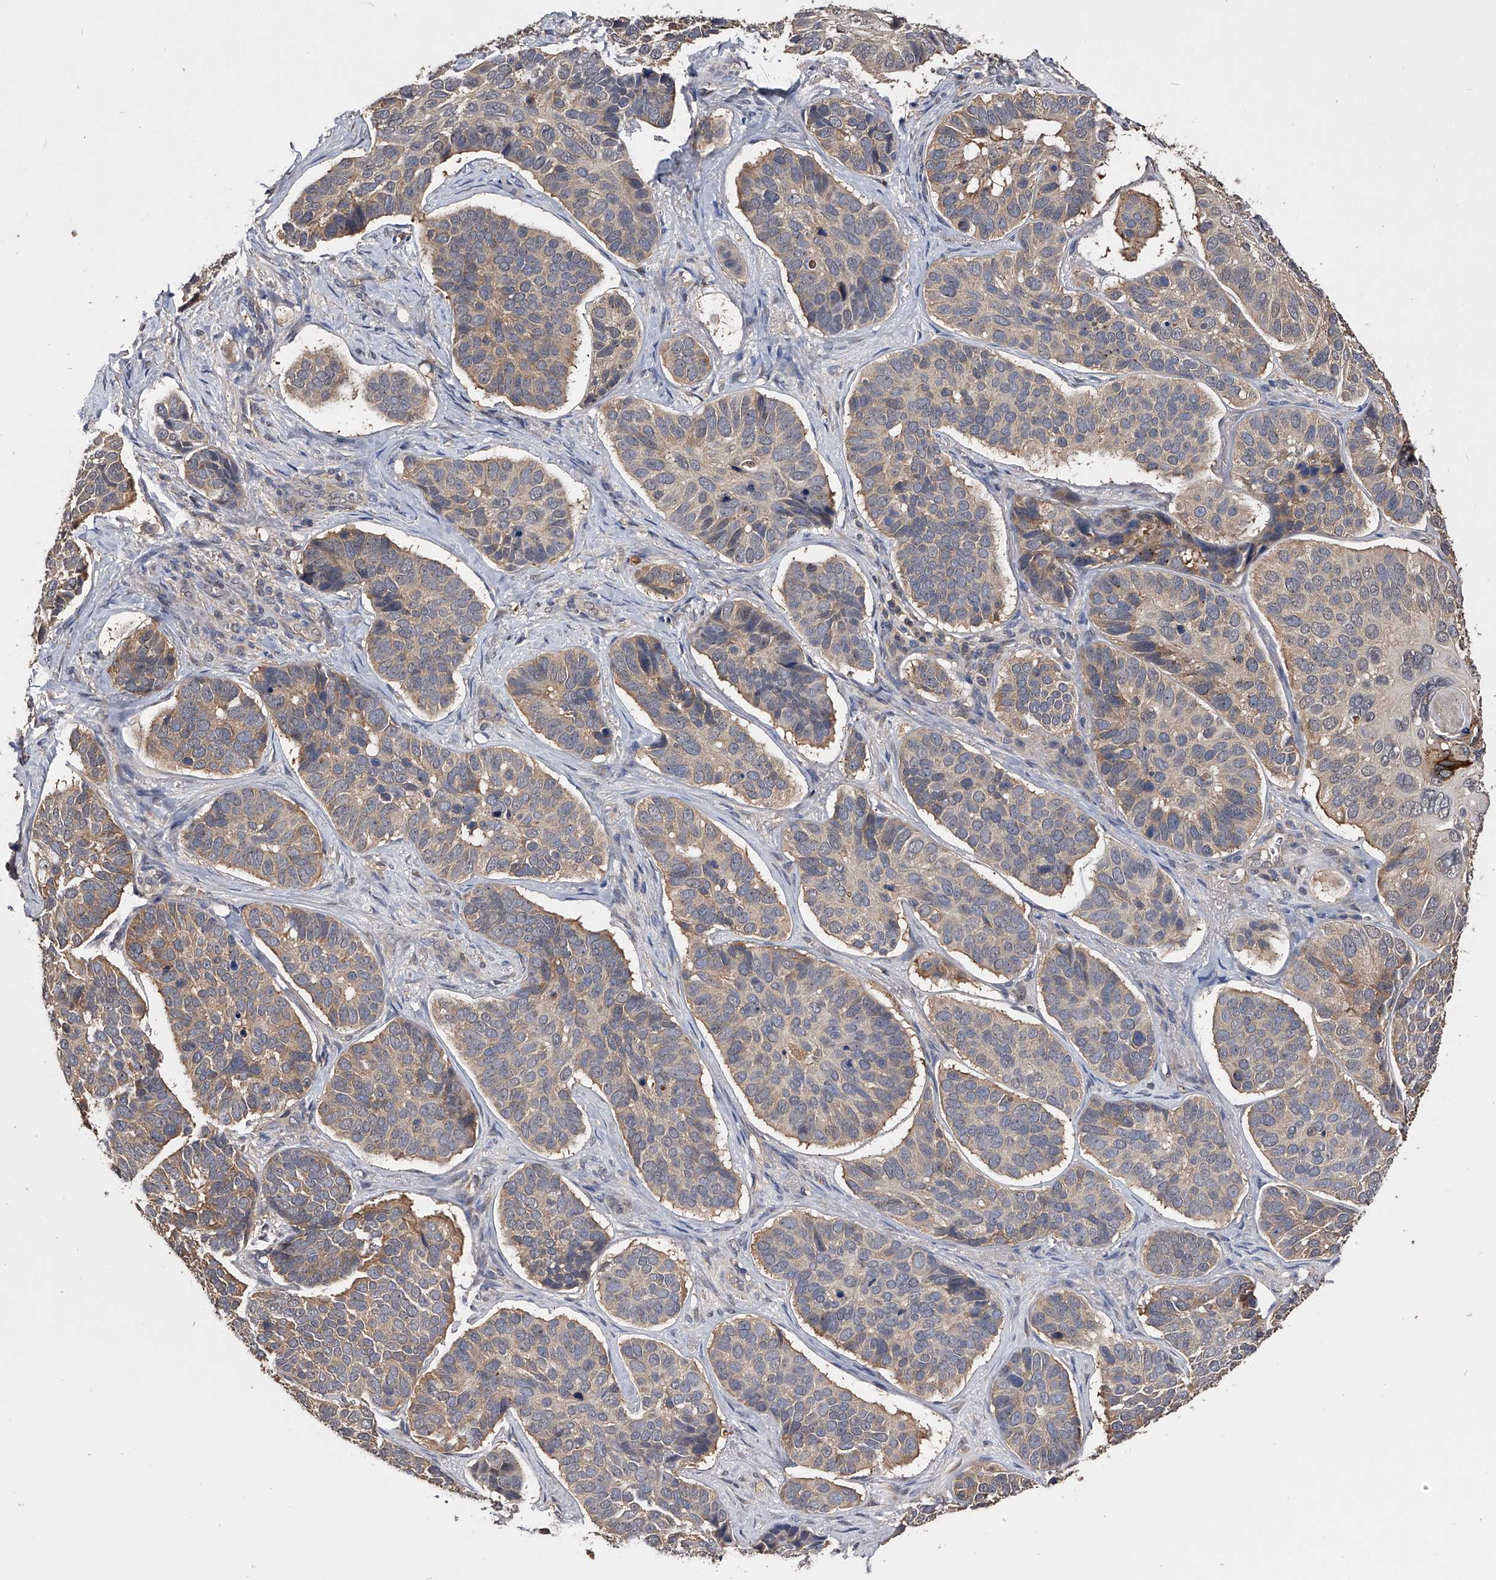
{"staining": {"intensity": "weak", "quantity": "<25%", "location": "cytoplasmic/membranous"}, "tissue": "skin cancer", "cell_type": "Tumor cells", "image_type": "cancer", "snomed": [{"axis": "morphology", "description": "Basal cell carcinoma"}, {"axis": "topography", "description": "Skin"}], "caption": "An image of skin cancer stained for a protein reveals no brown staining in tumor cells.", "gene": "EFCAB7", "patient": {"sex": "male", "age": 62}}